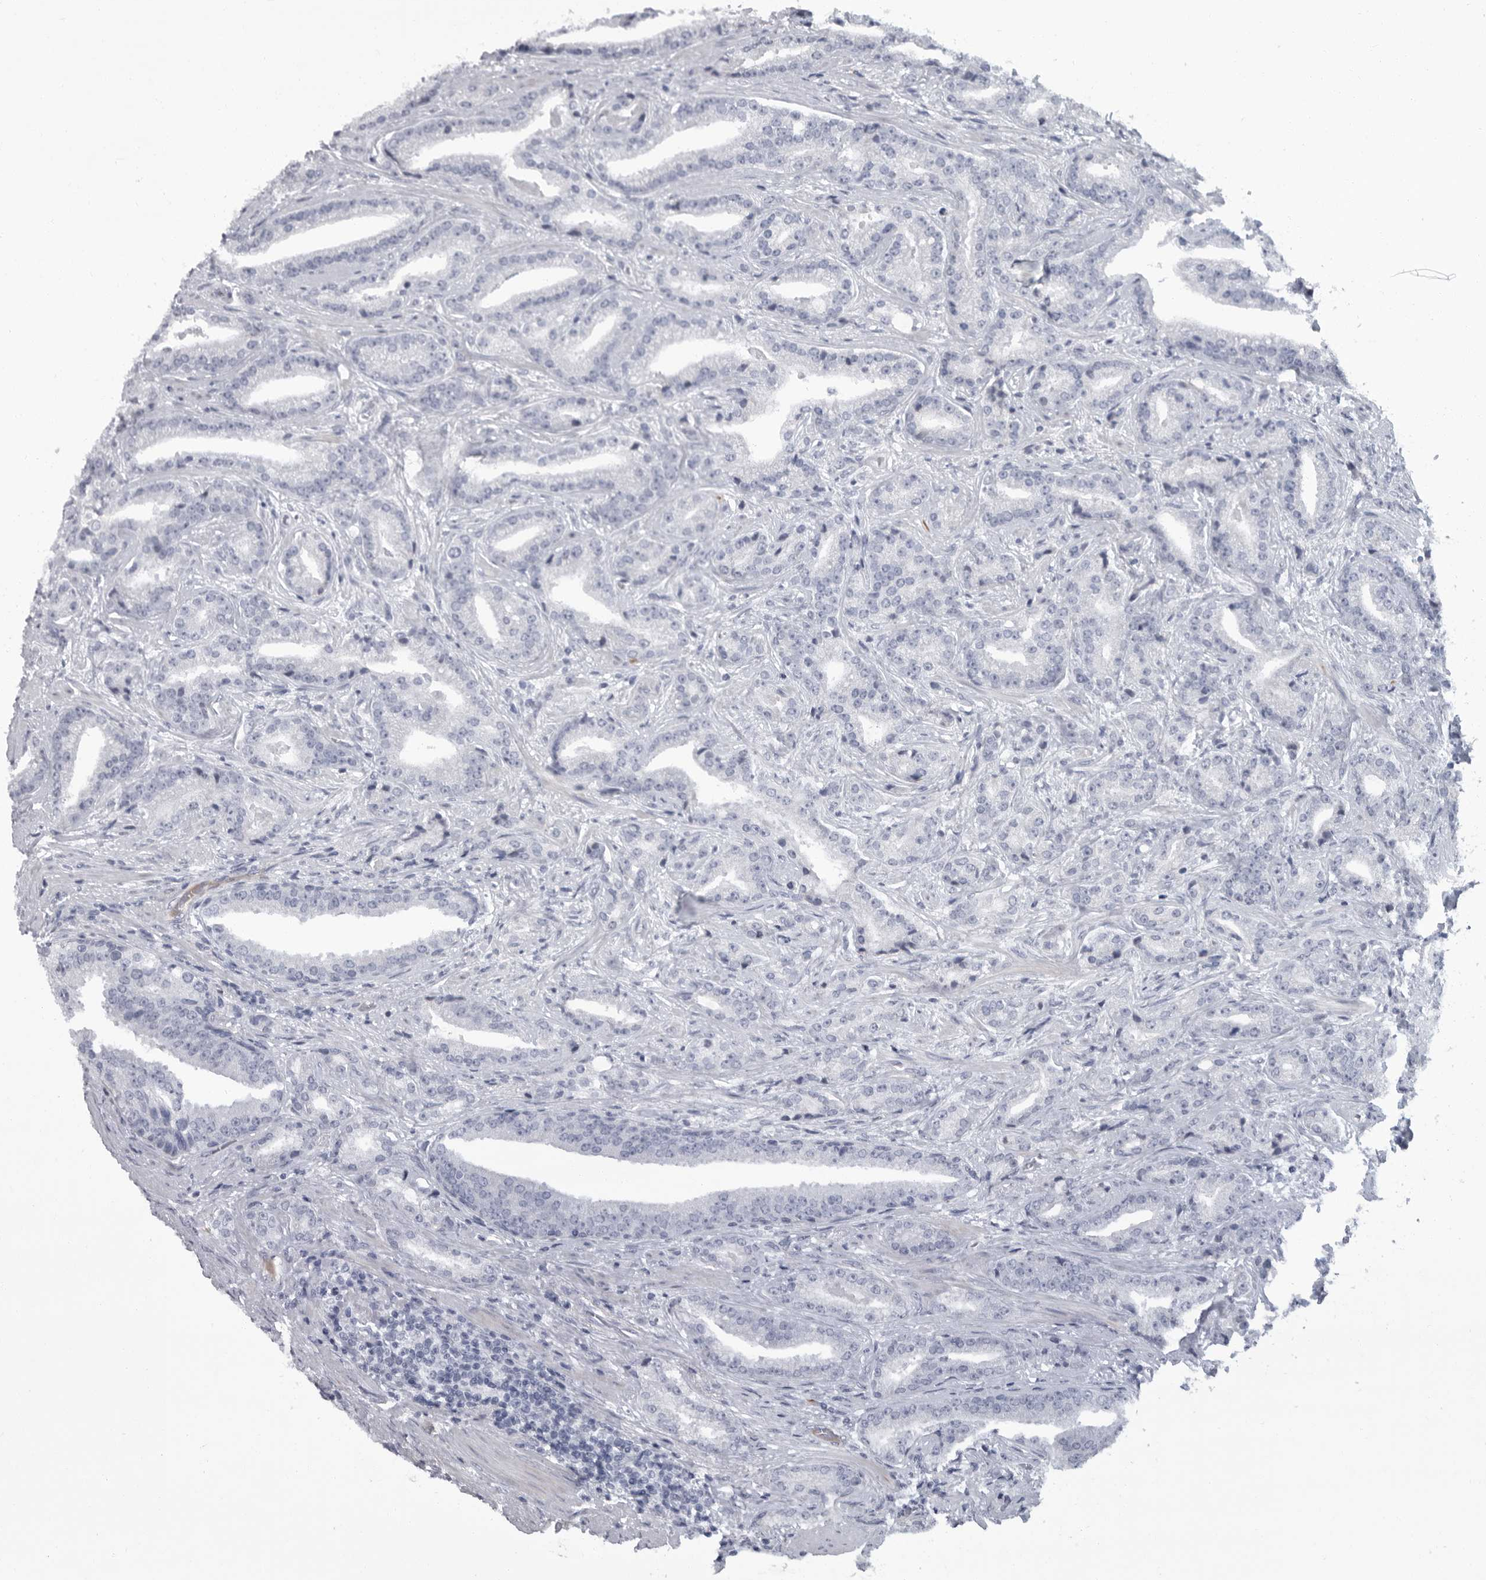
{"staining": {"intensity": "negative", "quantity": "none", "location": "none"}, "tissue": "prostate cancer", "cell_type": "Tumor cells", "image_type": "cancer", "snomed": [{"axis": "morphology", "description": "Adenocarcinoma, Low grade"}, {"axis": "topography", "description": "Prostate"}], "caption": "Immunohistochemistry (IHC) photomicrograph of adenocarcinoma (low-grade) (prostate) stained for a protein (brown), which displays no expression in tumor cells.", "gene": "SLC25A39", "patient": {"sex": "male", "age": 67}}